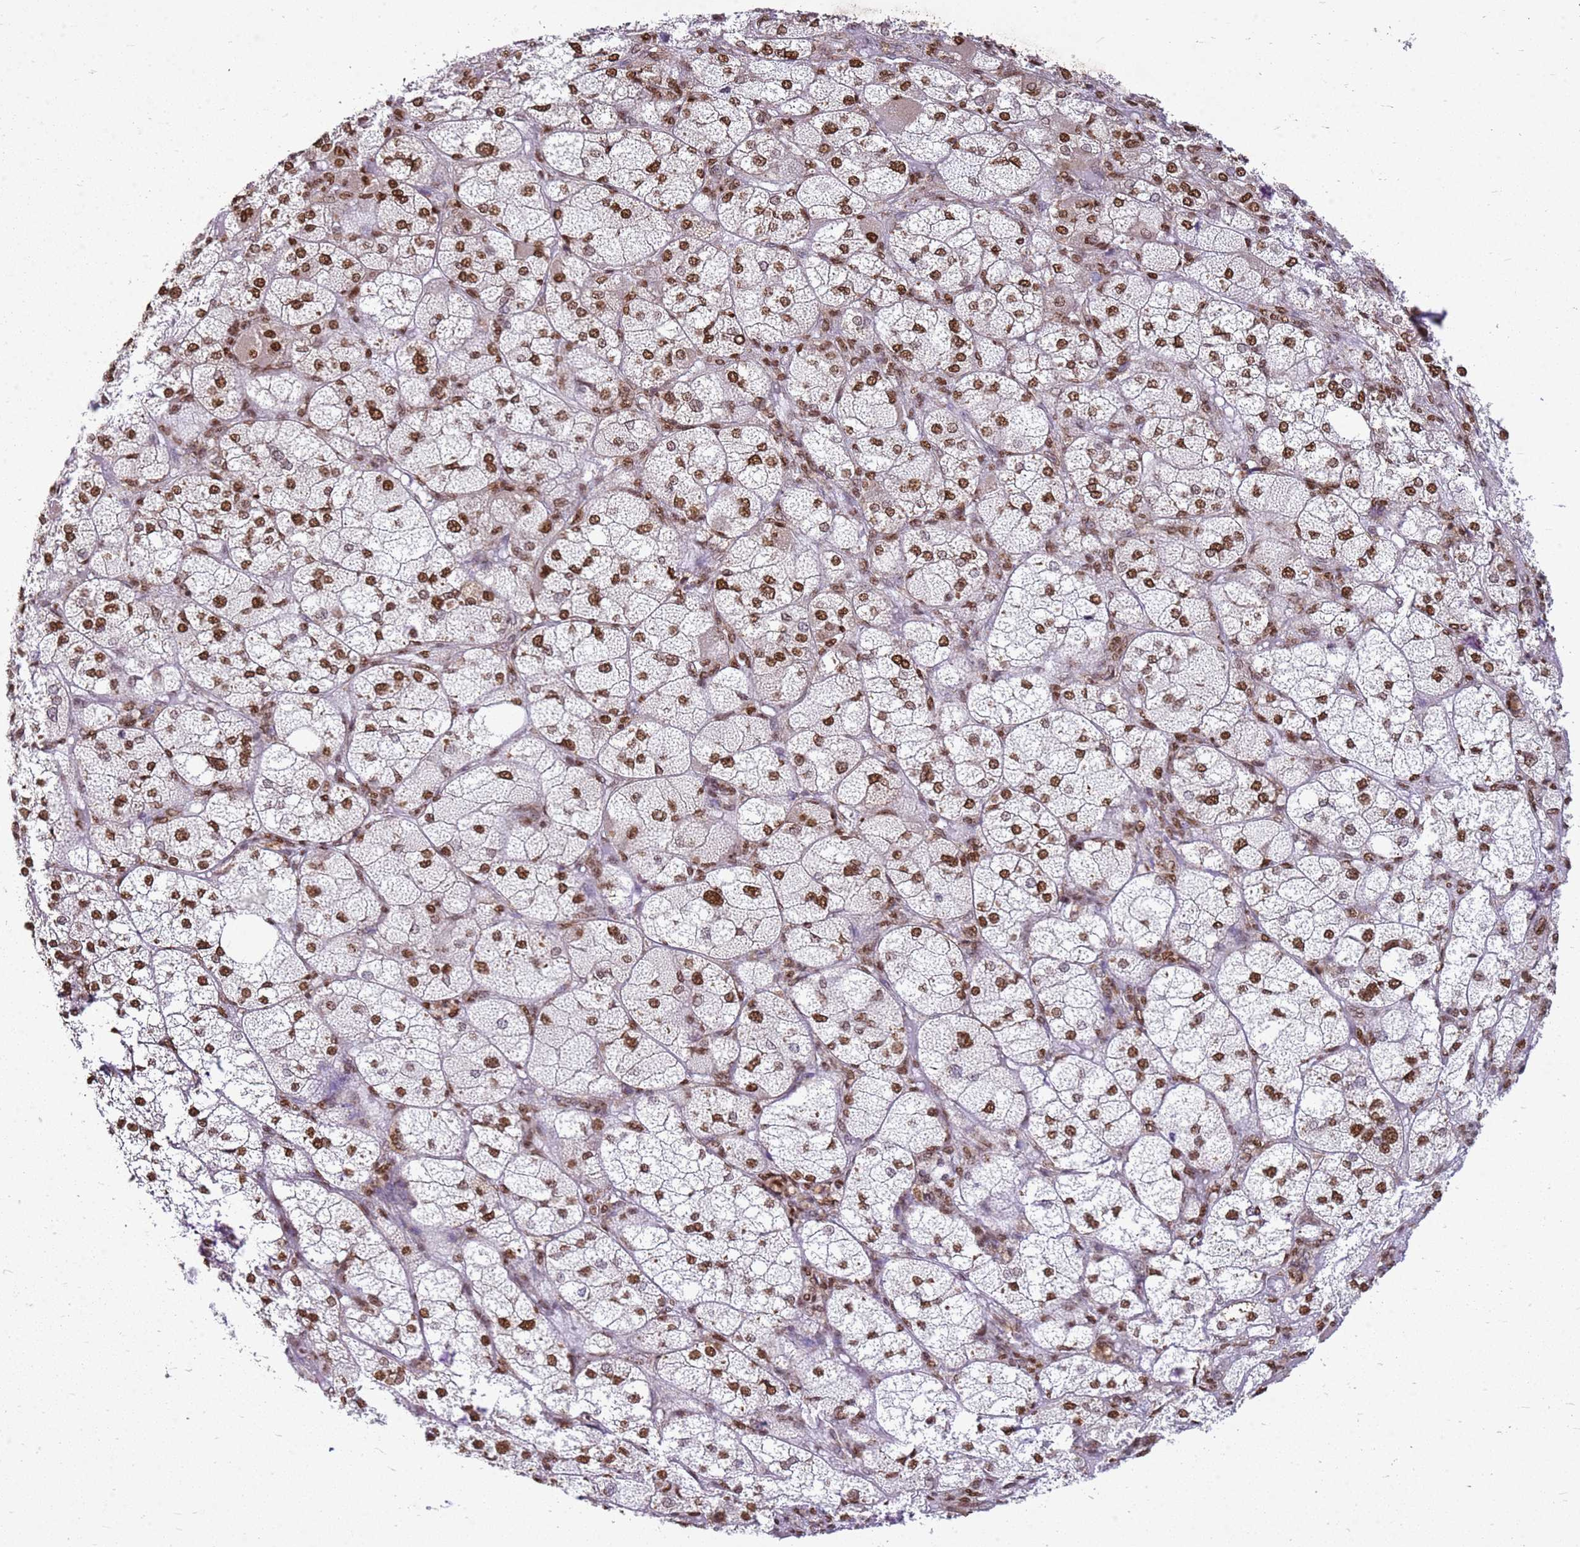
{"staining": {"intensity": "moderate", "quantity": ">75%", "location": "nuclear"}, "tissue": "adrenal gland", "cell_type": "Glandular cells", "image_type": "normal", "snomed": [{"axis": "morphology", "description": "Normal tissue, NOS"}, {"axis": "topography", "description": "Adrenal gland"}], "caption": "Glandular cells reveal medium levels of moderate nuclear positivity in approximately >75% of cells in unremarkable human adrenal gland.", "gene": "APEX1", "patient": {"sex": "female", "age": 61}}